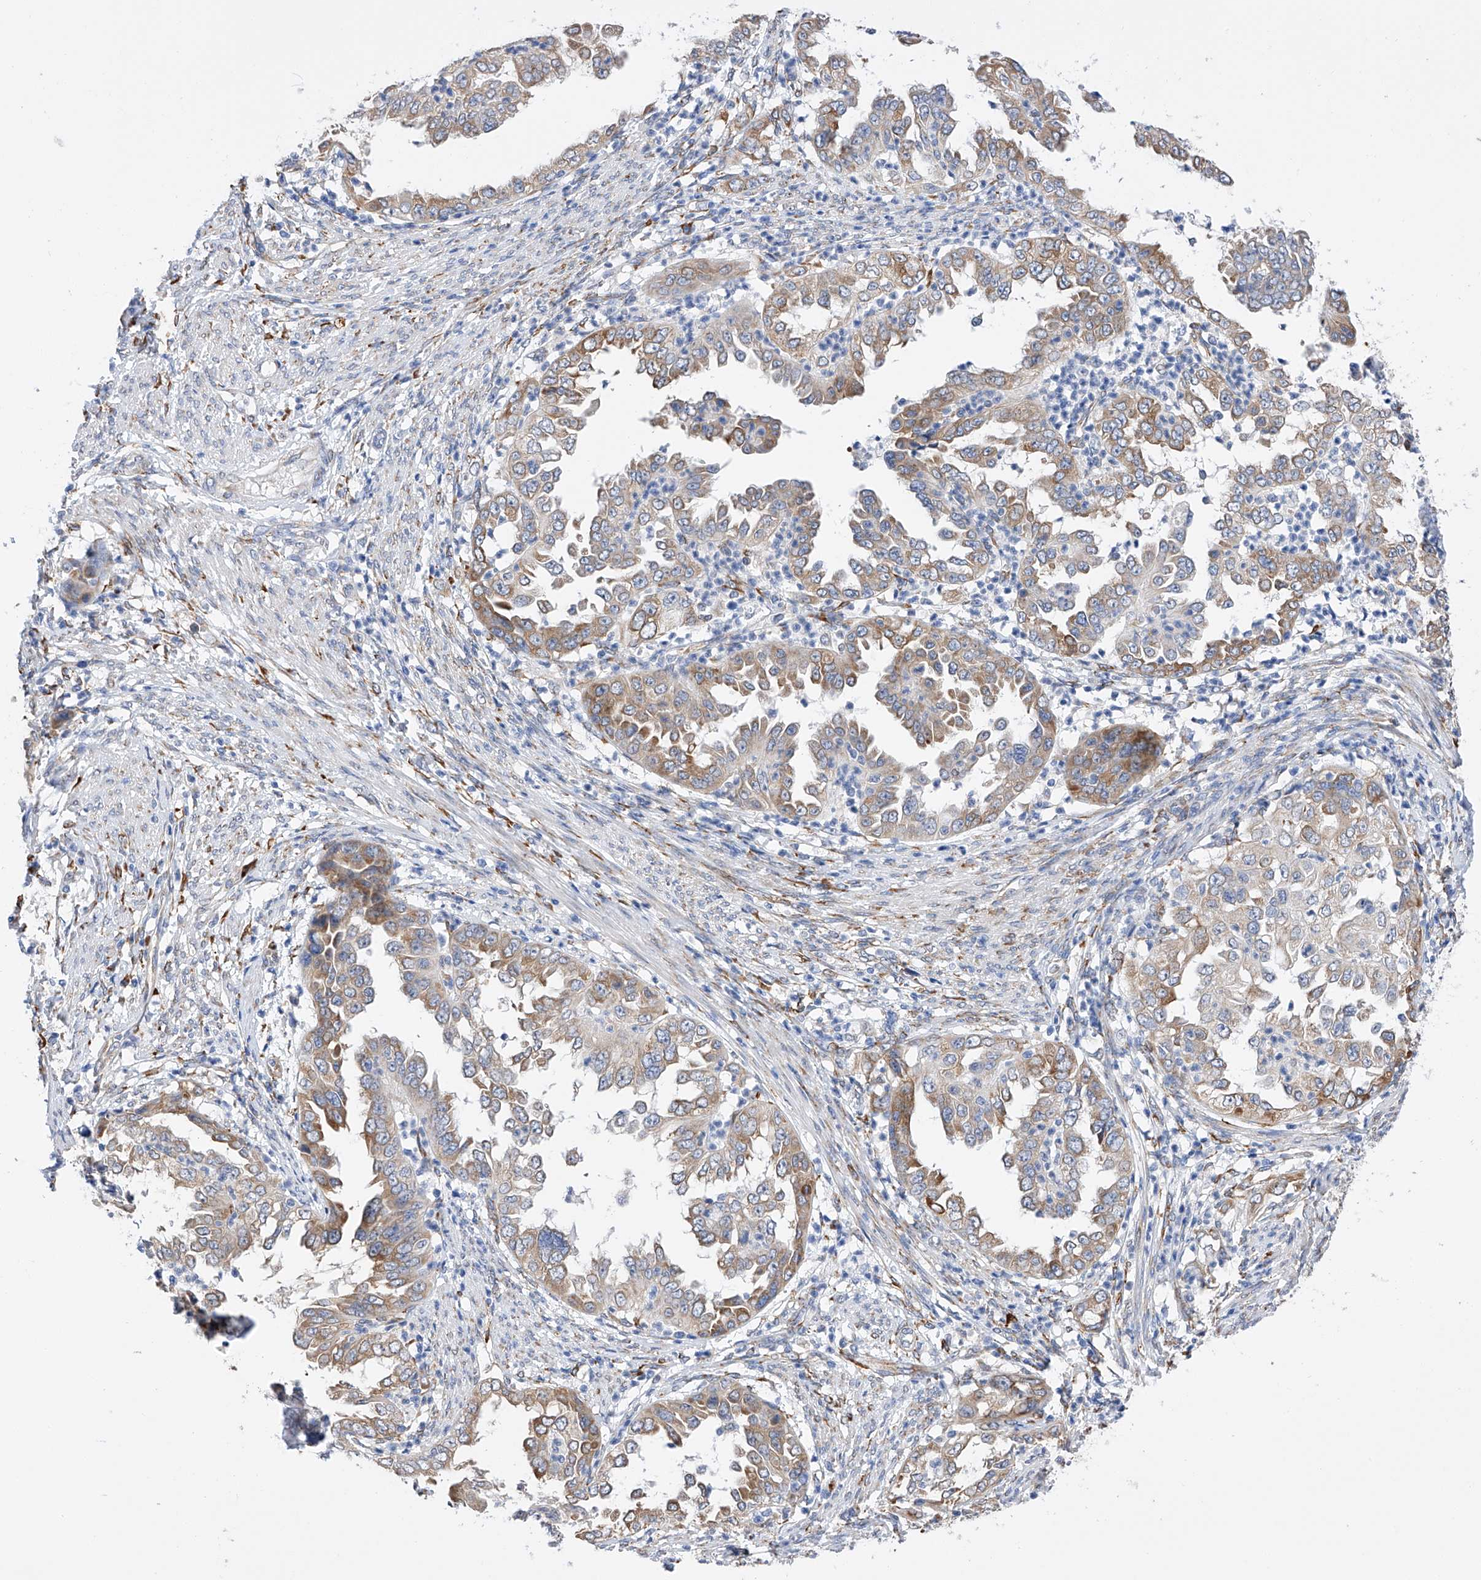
{"staining": {"intensity": "moderate", "quantity": "25%-75%", "location": "cytoplasmic/membranous"}, "tissue": "endometrial cancer", "cell_type": "Tumor cells", "image_type": "cancer", "snomed": [{"axis": "morphology", "description": "Adenocarcinoma, NOS"}, {"axis": "topography", "description": "Endometrium"}], "caption": "Human endometrial cancer stained for a protein (brown) shows moderate cytoplasmic/membranous positive staining in approximately 25%-75% of tumor cells.", "gene": "PDIA5", "patient": {"sex": "female", "age": 85}}